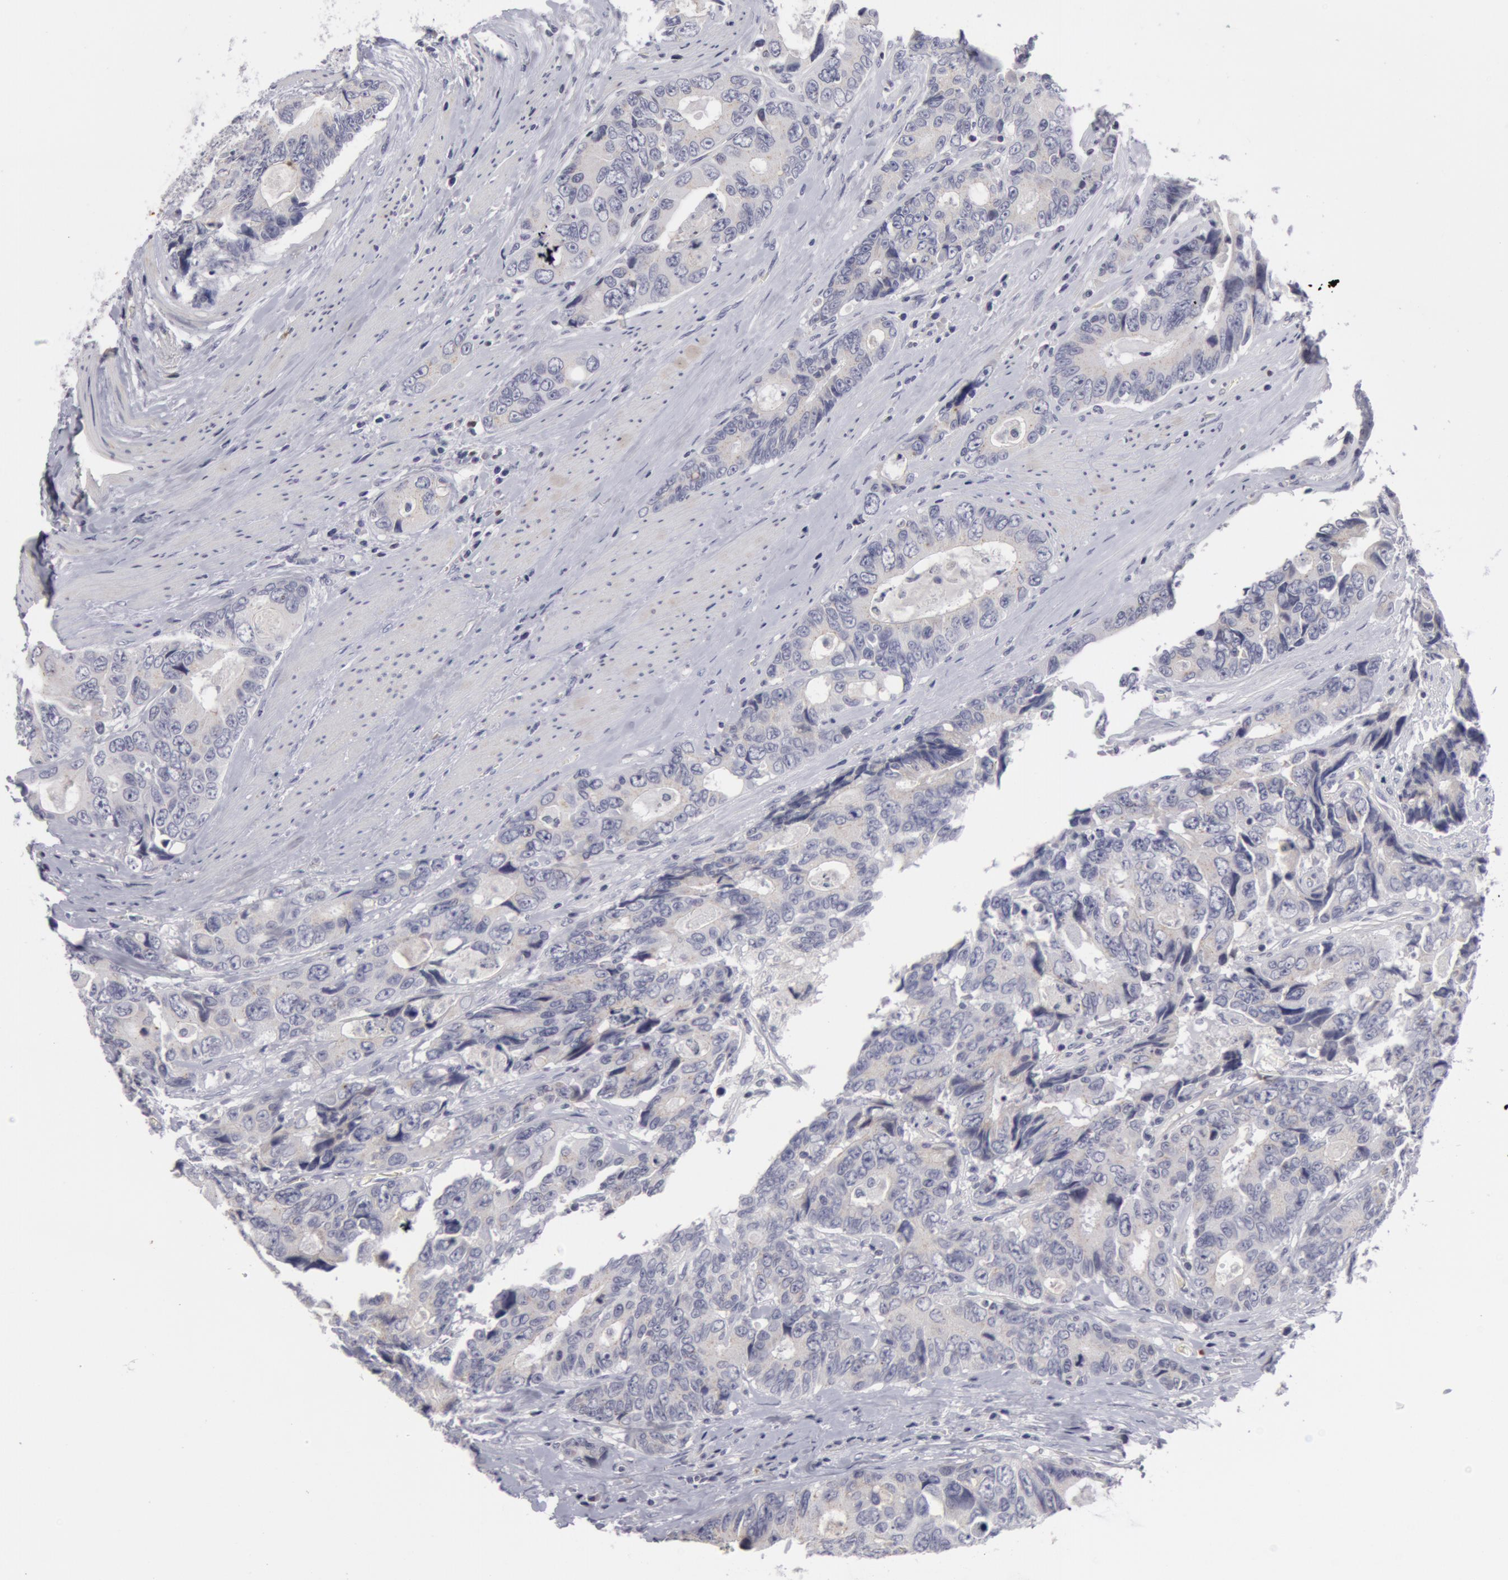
{"staining": {"intensity": "negative", "quantity": "none", "location": "none"}, "tissue": "colorectal cancer", "cell_type": "Tumor cells", "image_type": "cancer", "snomed": [{"axis": "morphology", "description": "Adenocarcinoma, NOS"}, {"axis": "topography", "description": "Rectum"}], "caption": "There is no significant positivity in tumor cells of colorectal adenocarcinoma.", "gene": "NLGN4X", "patient": {"sex": "female", "age": 67}}